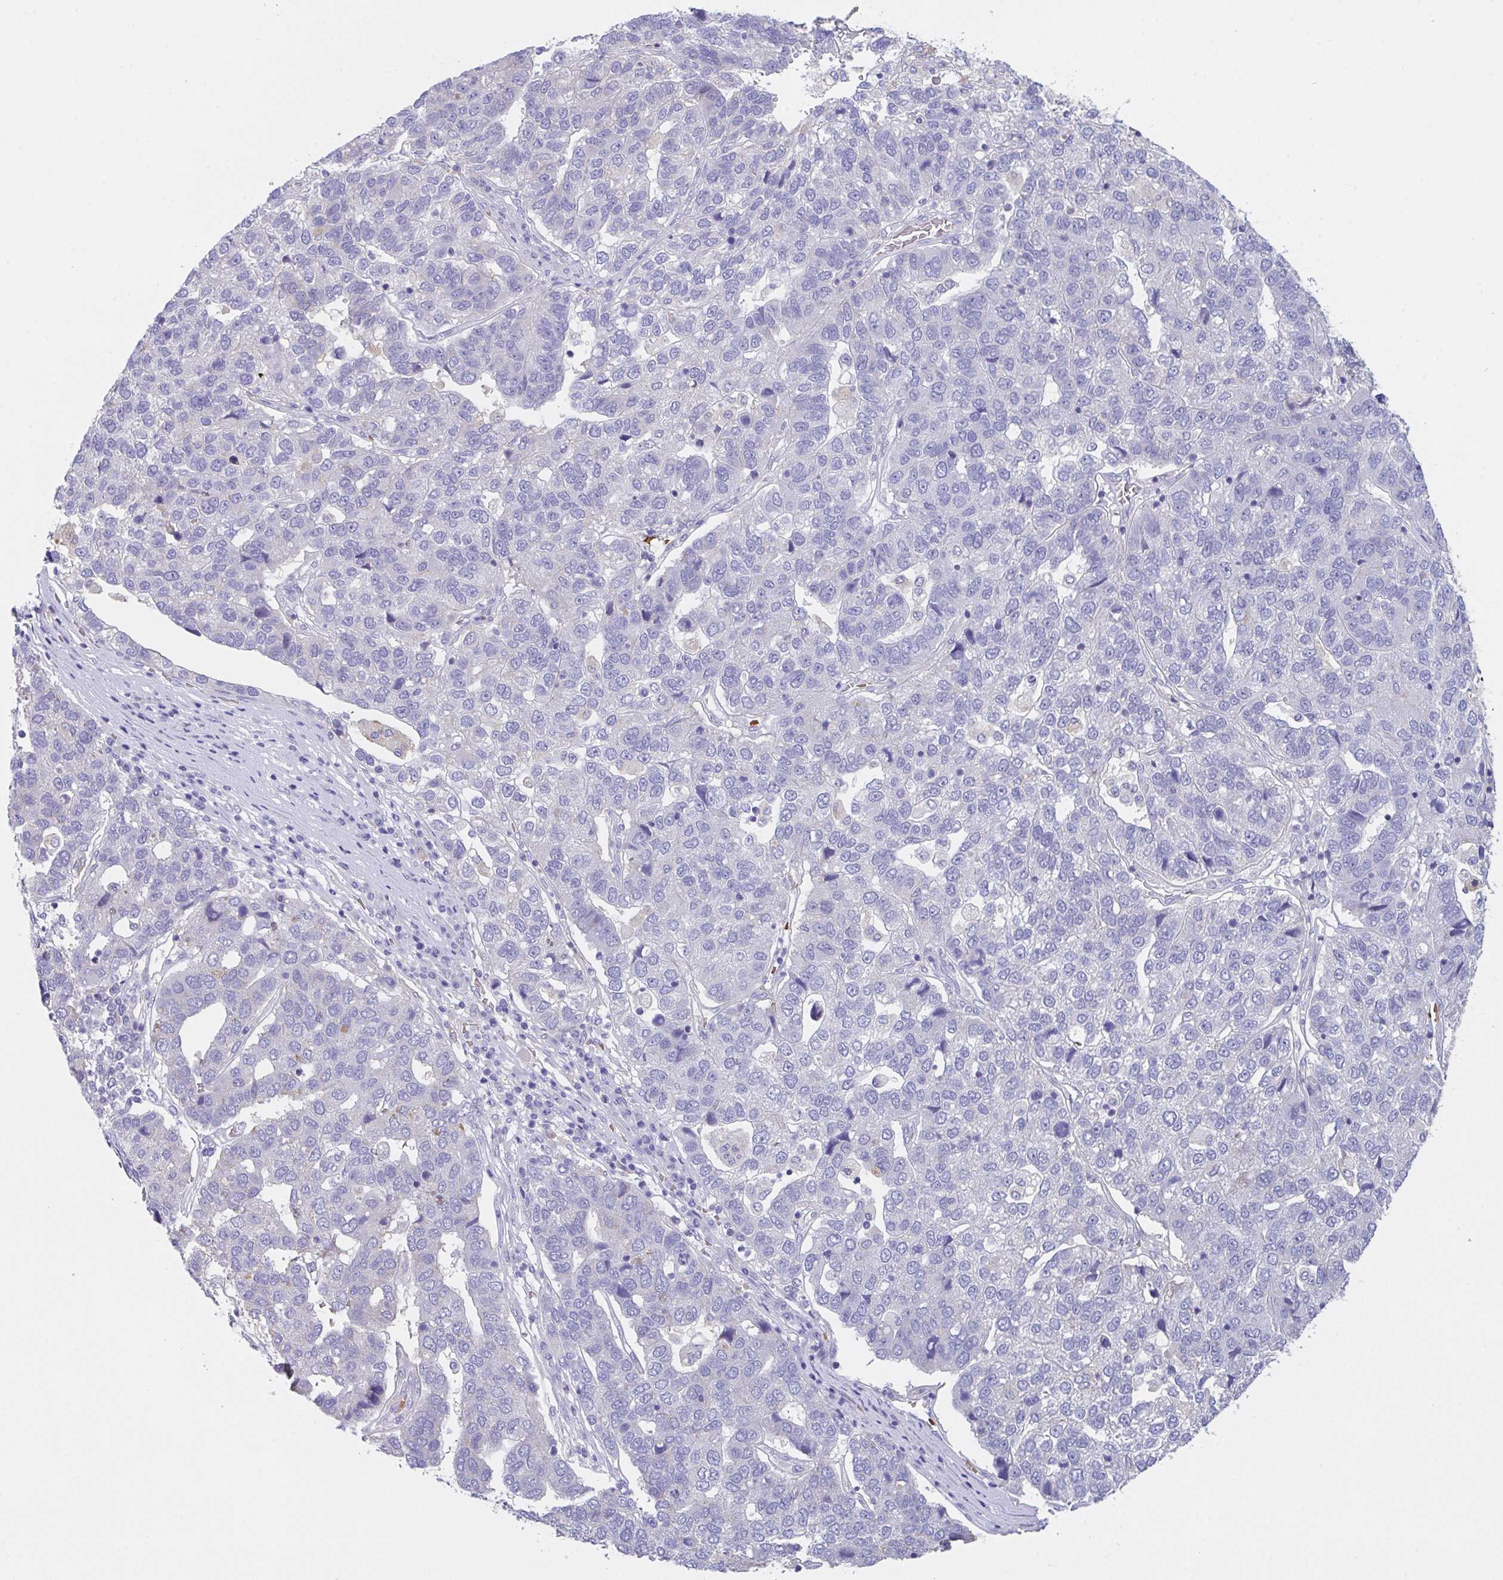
{"staining": {"intensity": "negative", "quantity": "none", "location": "none"}, "tissue": "pancreatic cancer", "cell_type": "Tumor cells", "image_type": "cancer", "snomed": [{"axis": "morphology", "description": "Adenocarcinoma, NOS"}, {"axis": "topography", "description": "Pancreas"}], "caption": "This is an immunohistochemistry (IHC) image of human pancreatic cancer (adenocarcinoma). There is no positivity in tumor cells.", "gene": "TFAP2C", "patient": {"sex": "female", "age": 61}}